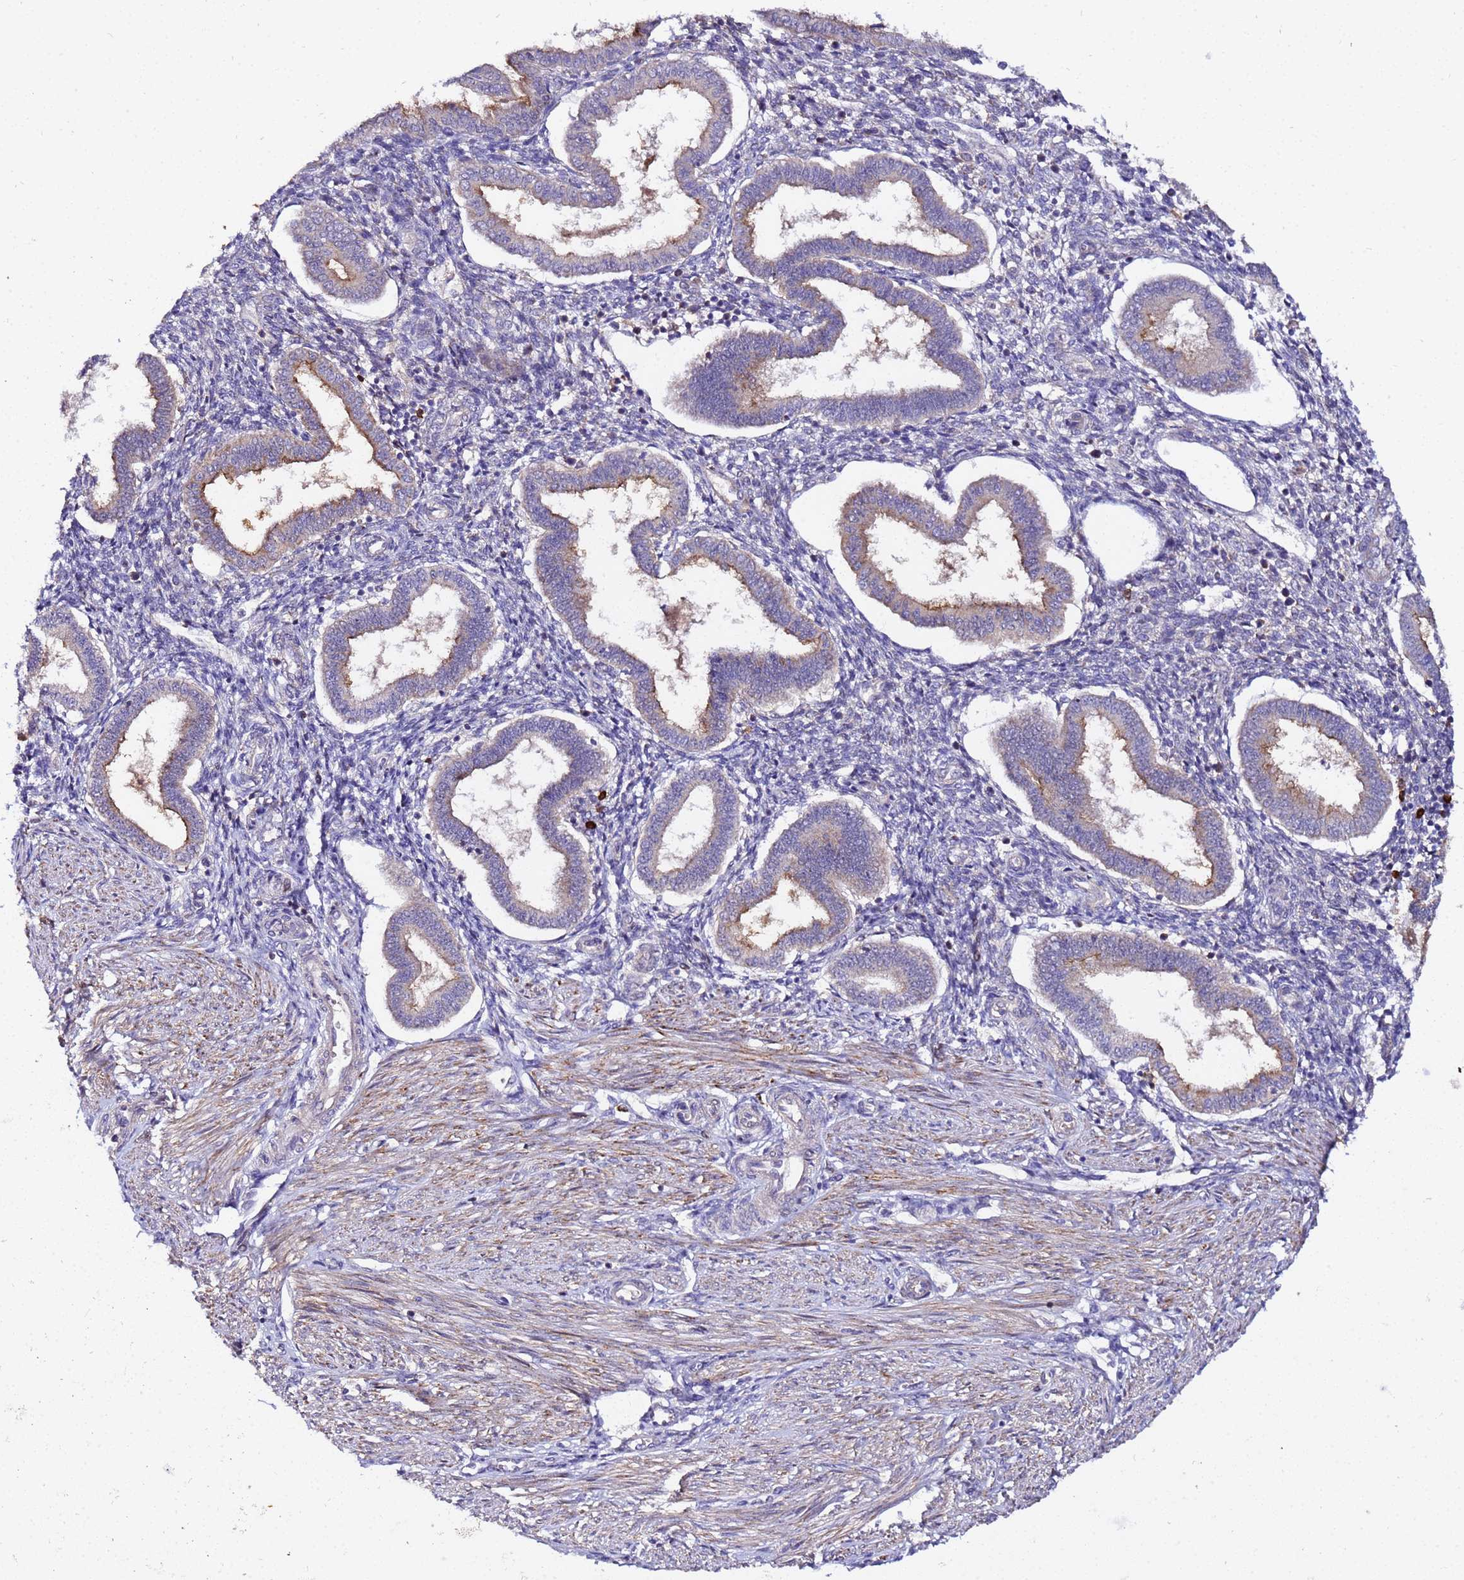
{"staining": {"intensity": "moderate", "quantity": "25%-75%", "location": "cytoplasmic/membranous"}, "tissue": "endometrium", "cell_type": "Cells in endometrial stroma", "image_type": "normal", "snomed": [{"axis": "morphology", "description": "Normal tissue, NOS"}, {"axis": "topography", "description": "Endometrium"}], "caption": "A high-resolution micrograph shows immunohistochemistry staining of unremarkable endometrium, which exhibits moderate cytoplasmic/membranous expression in approximately 25%-75% of cells in endometrial stroma. Using DAB (brown) and hematoxylin (blue) stains, captured at high magnification using brightfield microscopy.", "gene": "PLXDC2", "patient": {"sex": "female", "age": 24}}